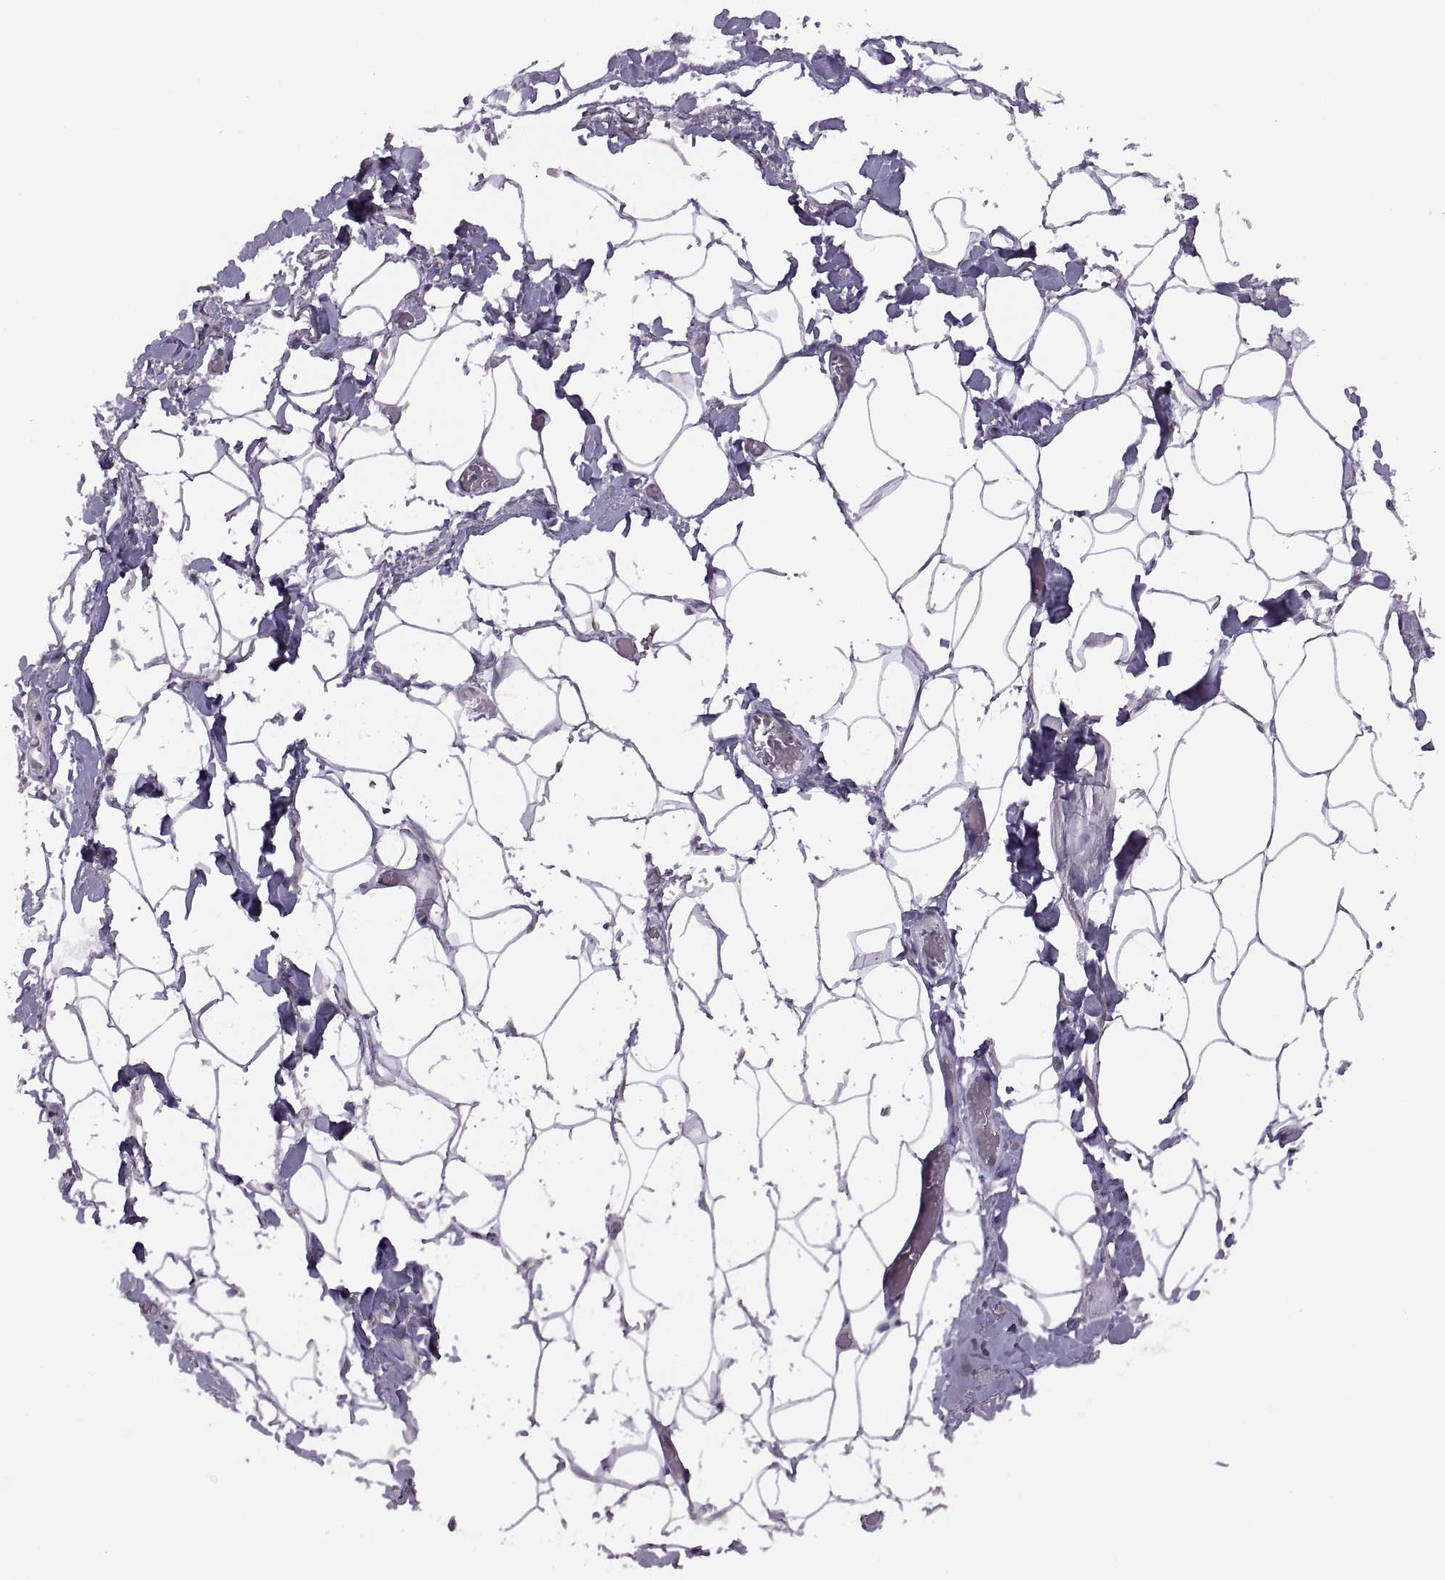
{"staining": {"intensity": "negative", "quantity": "none", "location": "none"}, "tissue": "adipose tissue", "cell_type": "Adipocytes", "image_type": "normal", "snomed": [{"axis": "morphology", "description": "Normal tissue, NOS"}, {"axis": "topography", "description": "Anal"}, {"axis": "topography", "description": "Peripheral nerve tissue"}], "caption": "Immunohistochemistry (IHC) micrograph of normal adipose tissue: human adipose tissue stained with DAB (3,3'-diaminobenzidine) reveals no significant protein staining in adipocytes. (DAB immunohistochemistry visualized using brightfield microscopy, high magnification).", "gene": "ASIC2", "patient": {"sex": "male", "age": 53}}